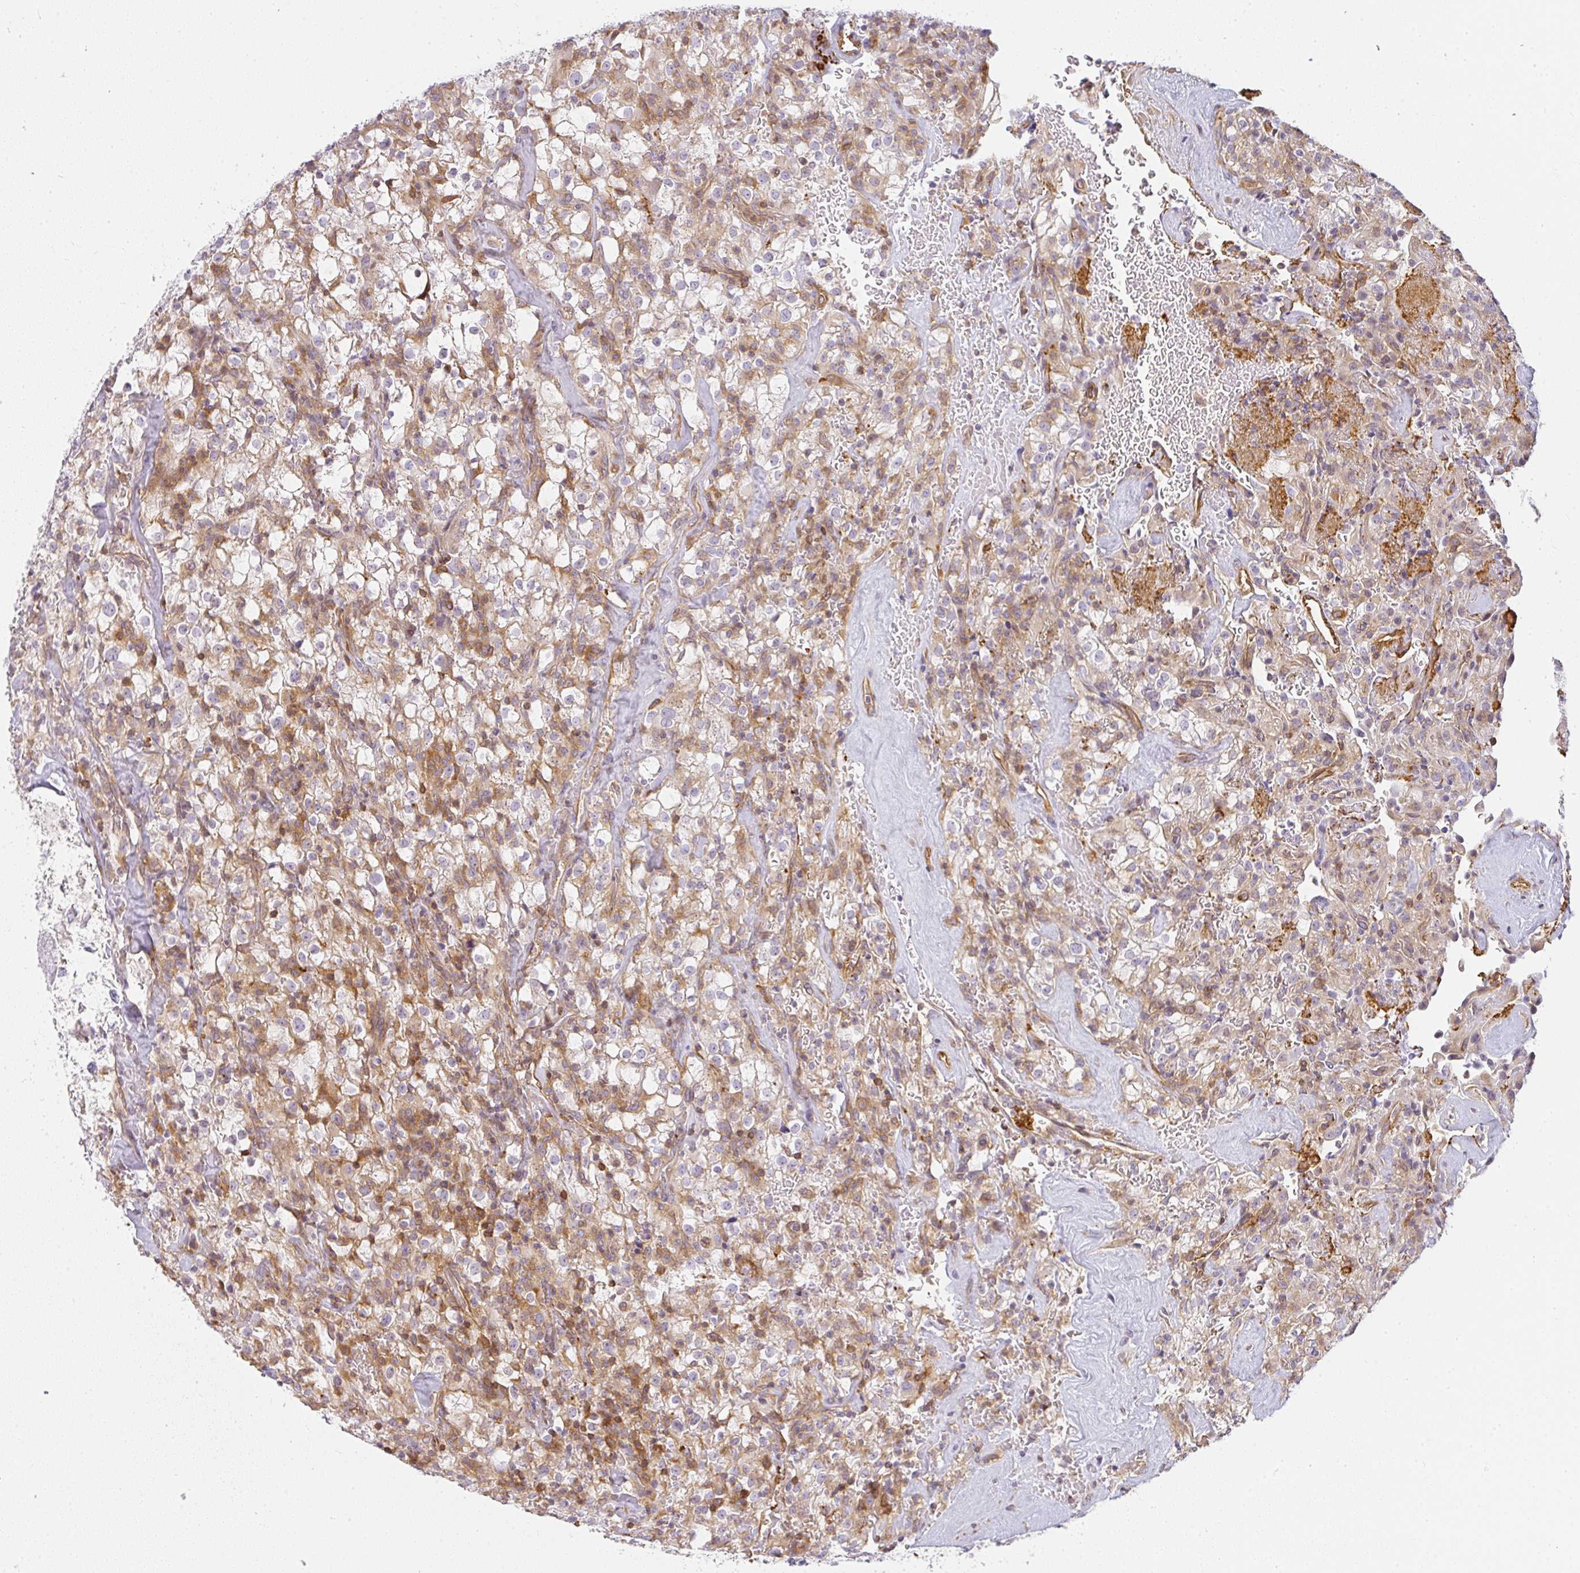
{"staining": {"intensity": "weak", "quantity": "25%-75%", "location": "cytoplasmic/membranous"}, "tissue": "renal cancer", "cell_type": "Tumor cells", "image_type": "cancer", "snomed": [{"axis": "morphology", "description": "Adenocarcinoma, NOS"}, {"axis": "topography", "description": "Kidney"}], "caption": "This image shows adenocarcinoma (renal) stained with IHC to label a protein in brown. The cytoplasmic/membranous of tumor cells show weak positivity for the protein. Nuclei are counter-stained blue.", "gene": "SULF1", "patient": {"sex": "female", "age": 74}}